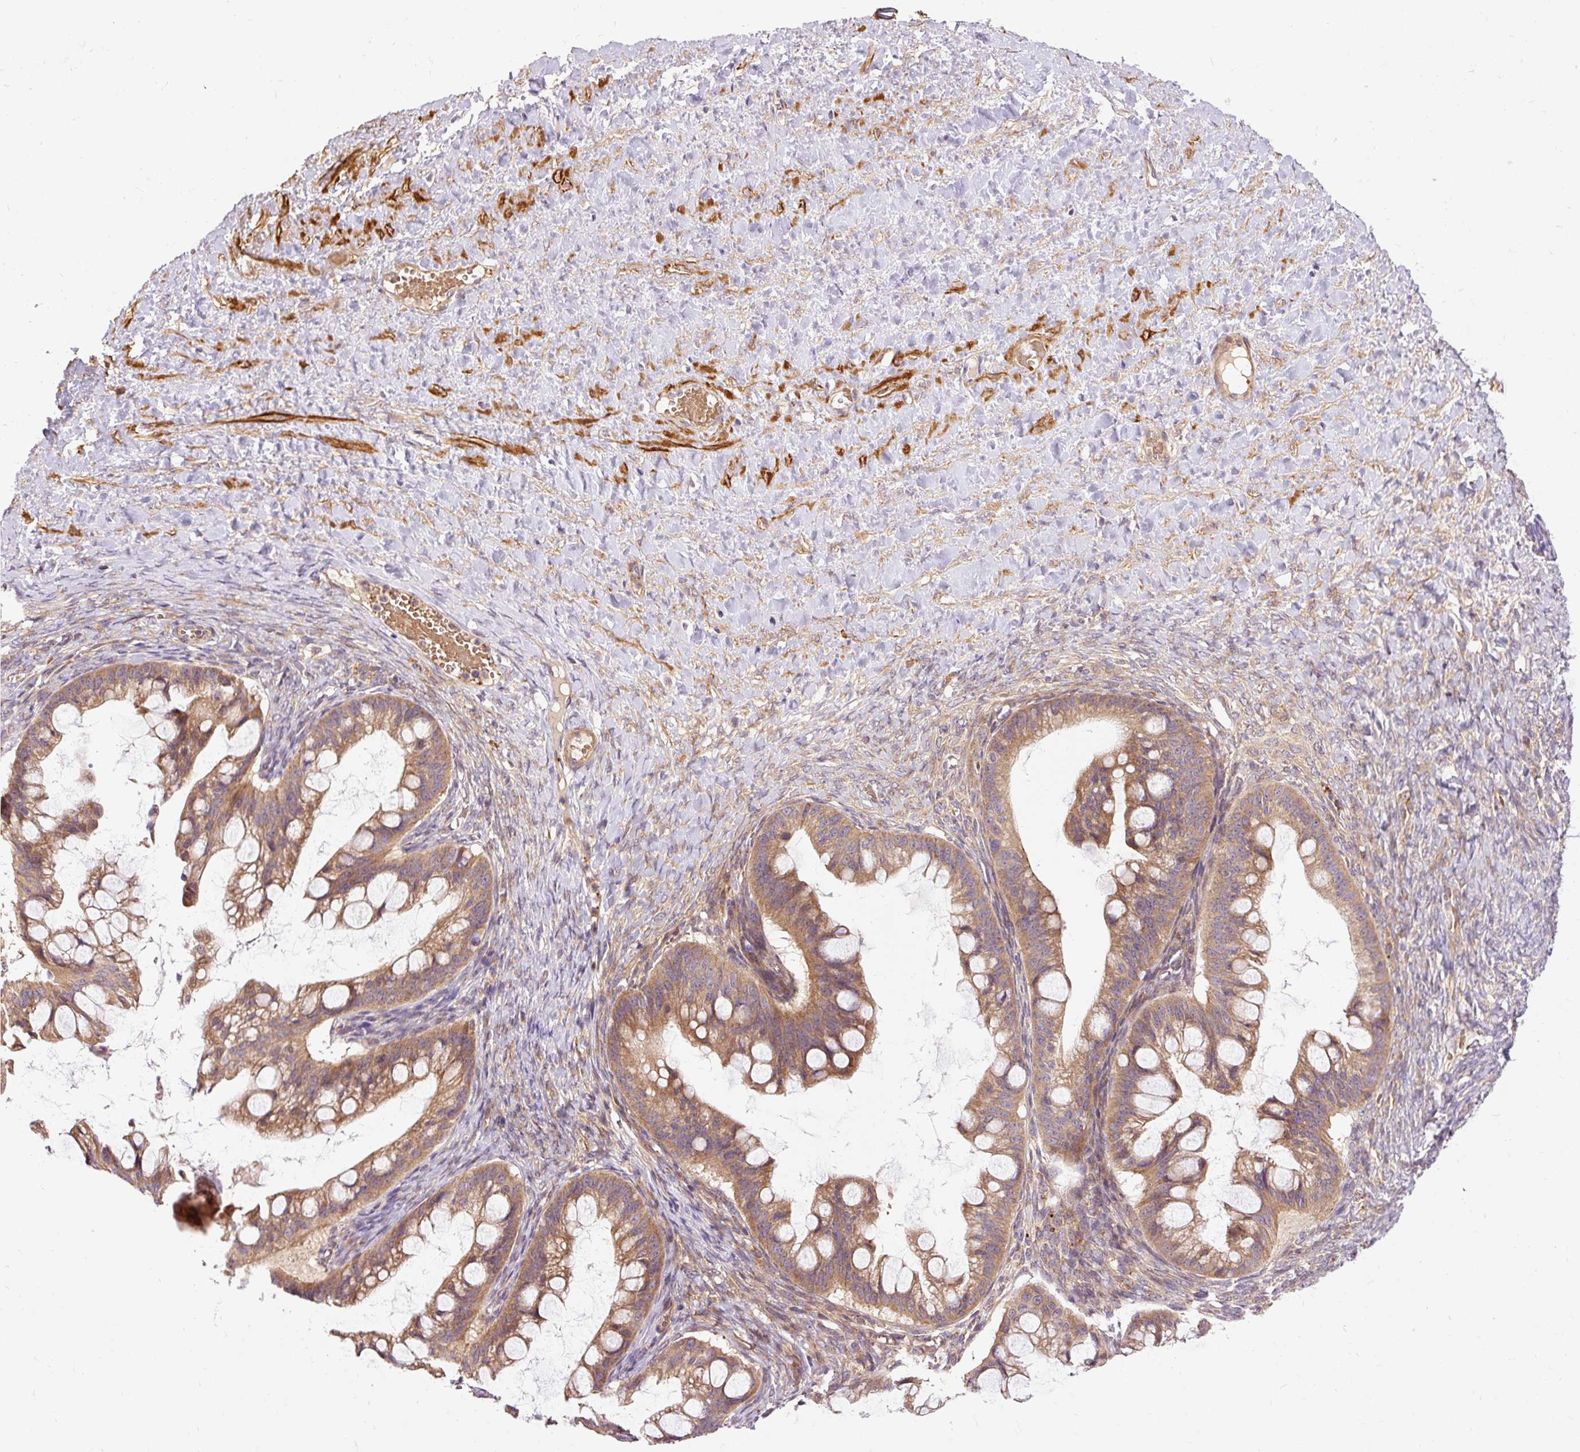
{"staining": {"intensity": "moderate", "quantity": ">75%", "location": "cytoplasmic/membranous"}, "tissue": "ovarian cancer", "cell_type": "Tumor cells", "image_type": "cancer", "snomed": [{"axis": "morphology", "description": "Cystadenocarcinoma, mucinous, NOS"}, {"axis": "topography", "description": "Ovary"}], "caption": "An immunohistochemistry (IHC) micrograph of neoplastic tissue is shown. Protein staining in brown labels moderate cytoplasmic/membranous positivity in ovarian mucinous cystadenocarcinoma within tumor cells.", "gene": "RIPOR3", "patient": {"sex": "female", "age": 73}}